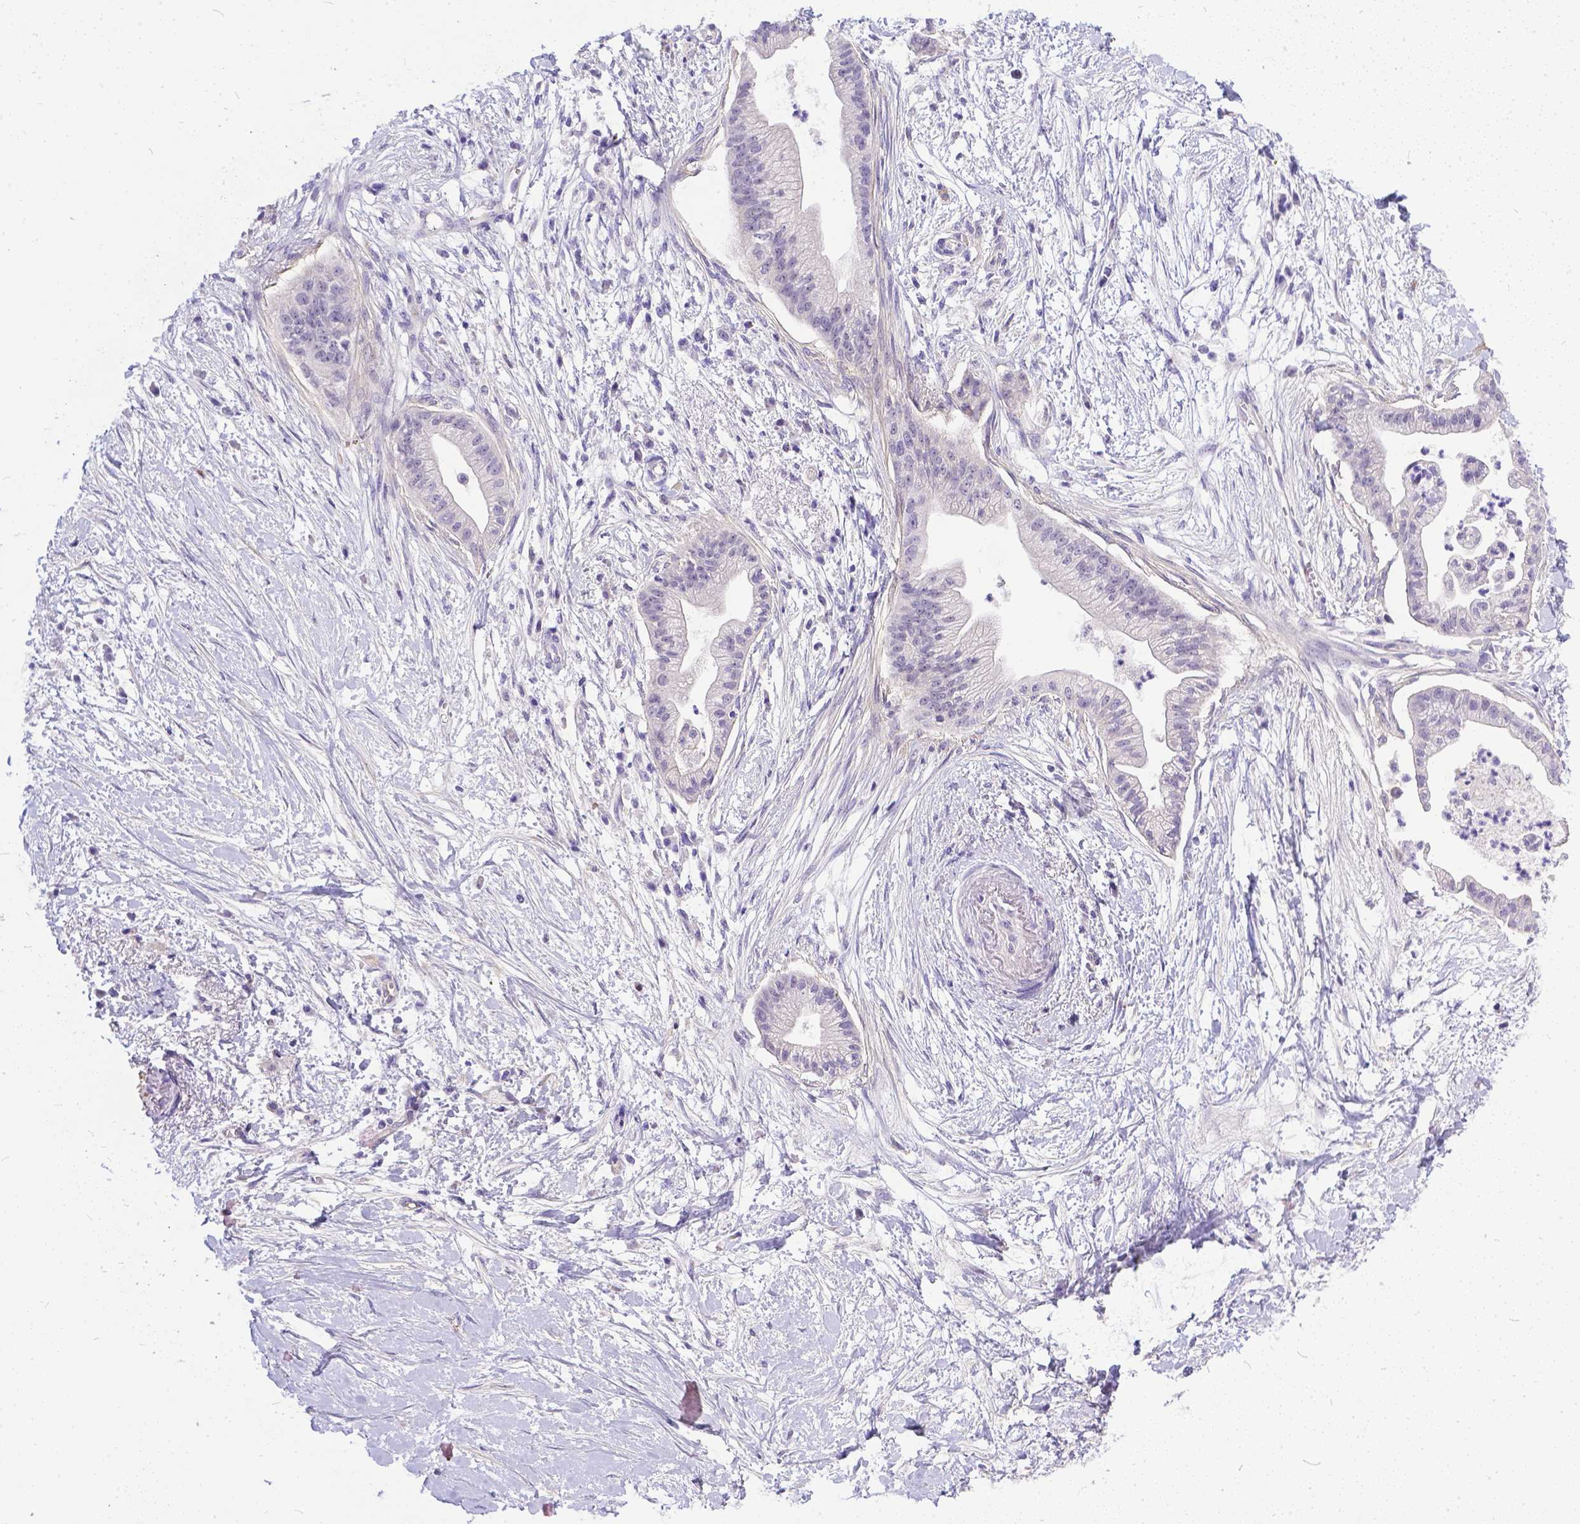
{"staining": {"intensity": "negative", "quantity": "none", "location": "none"}, "tissue": "pancreatic cancer", "cell_type": "Tumor cells", "image_type": "cancer", "snomed": [{"axis": "morphology", "description": "Normal tissue, NOS"}, {"axis": "morphology", "description": "Adenocarcinoma, NOS"}, {"axis": "topography", "description": "Lymph node"}, {"axis": "topography", "description": "Pancreas"}], "caption": "Histopathology image shows no significant protein positivity in tumor cells of pancreatic cancer.", "gene": "DLEC1", "patient": {"sex": "female", "age": 58}}